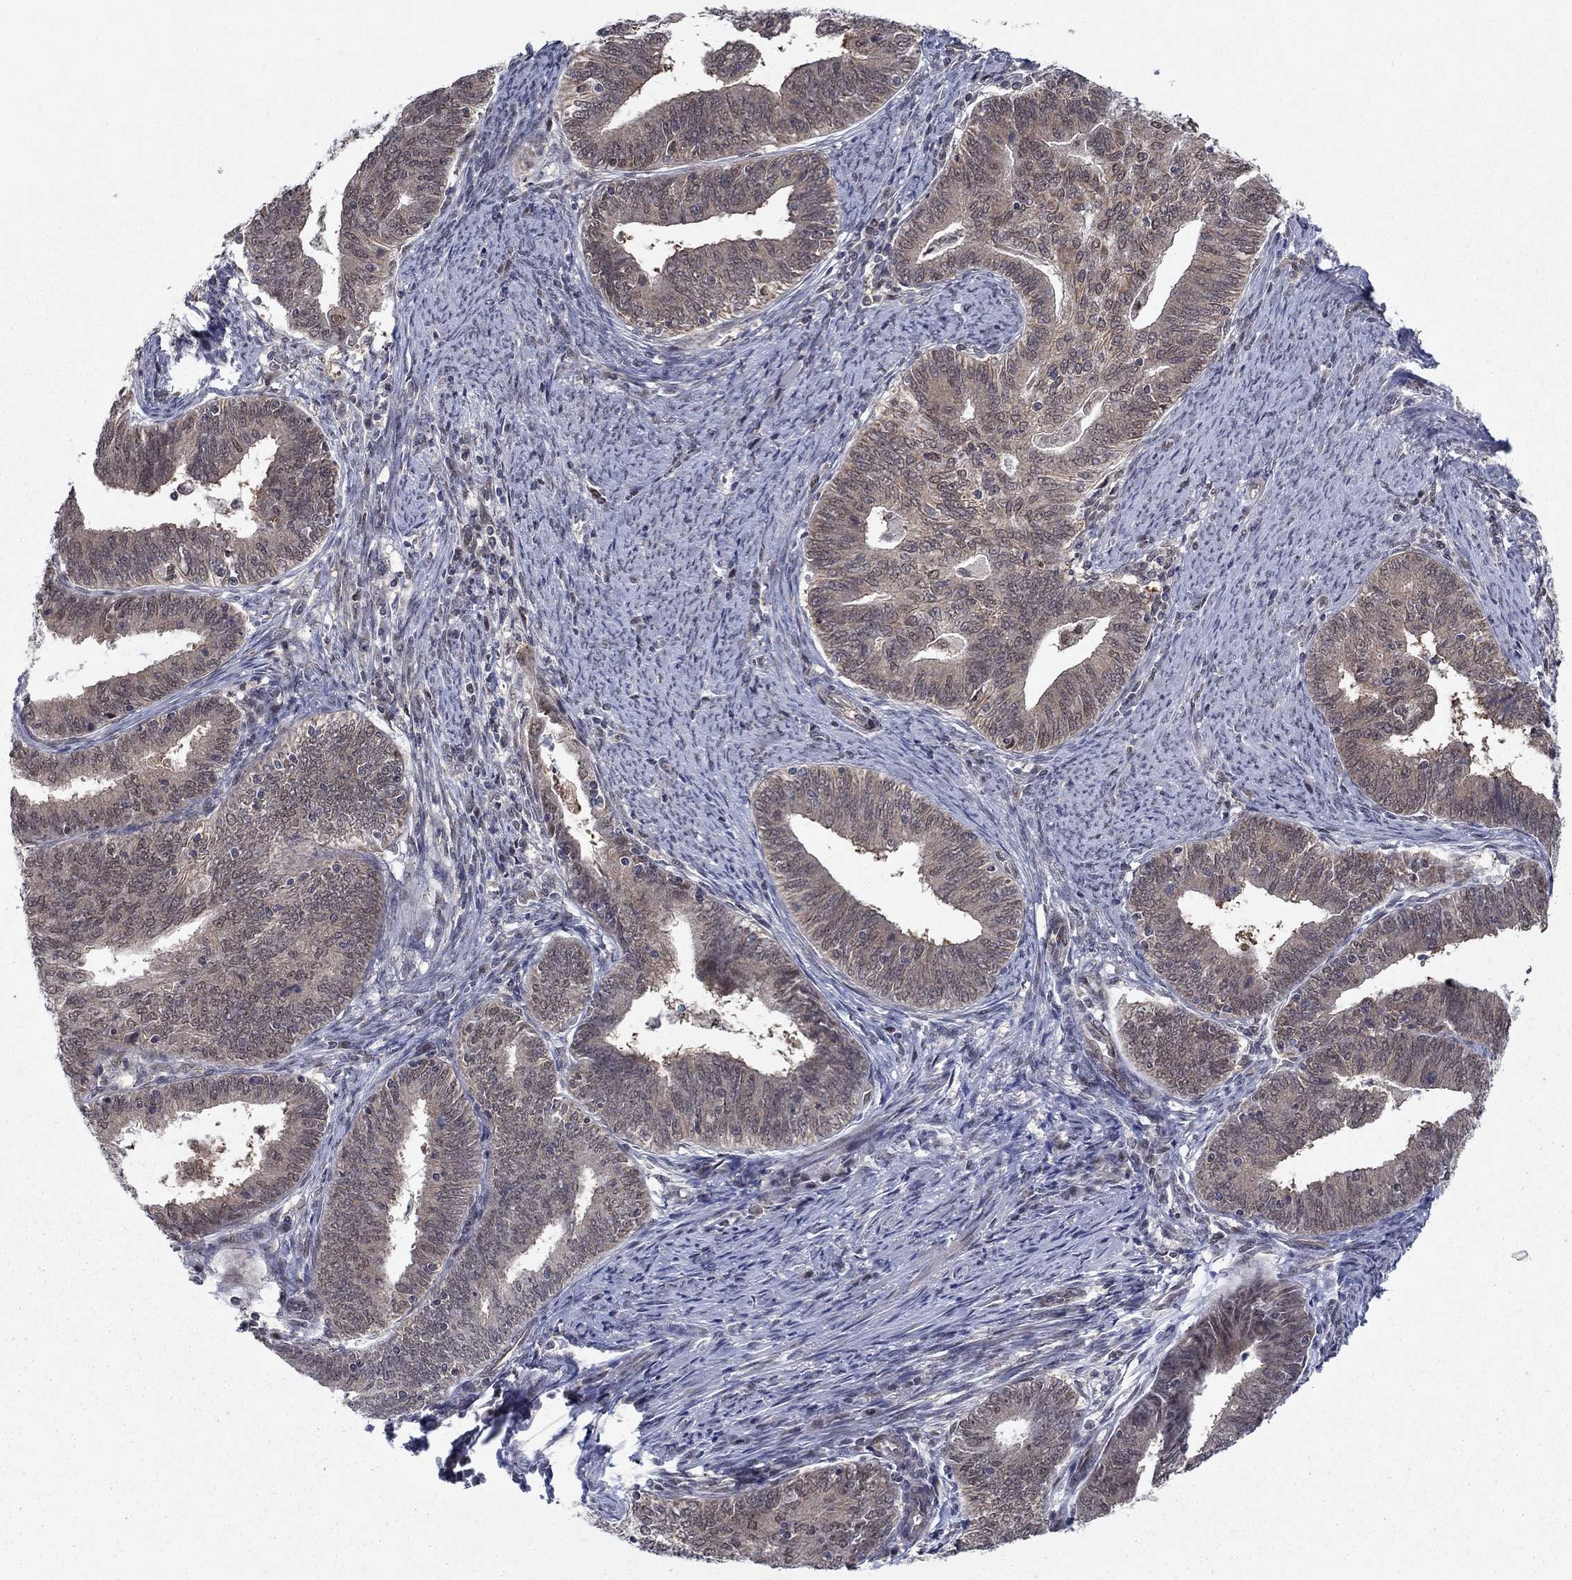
{"staining": {"intensity": "weak", "quantity": "25%-75%", "location": "nuclear"}, "tissue": "endometrial cancer", "cell_type": "Tumor cells", "image_type": "cancer", "snomed": [{"axis": "morphology", "description": "Adenocarcinoma, NOS"}, {"axis": "topography", "description": "Endometrium"}], "caption": "Immunohistochemistry (IHC) histopathology image of neoplastic tissue: endometrial cancer stained using immunohistochemistry (IHC) reveals low levels of weak protein expression localized specifically in the nuclear of tumor cells, appearing as a nuclear brown color.", "gene": "PSMC1", "patient": {"sex": "female", "age": 82}}